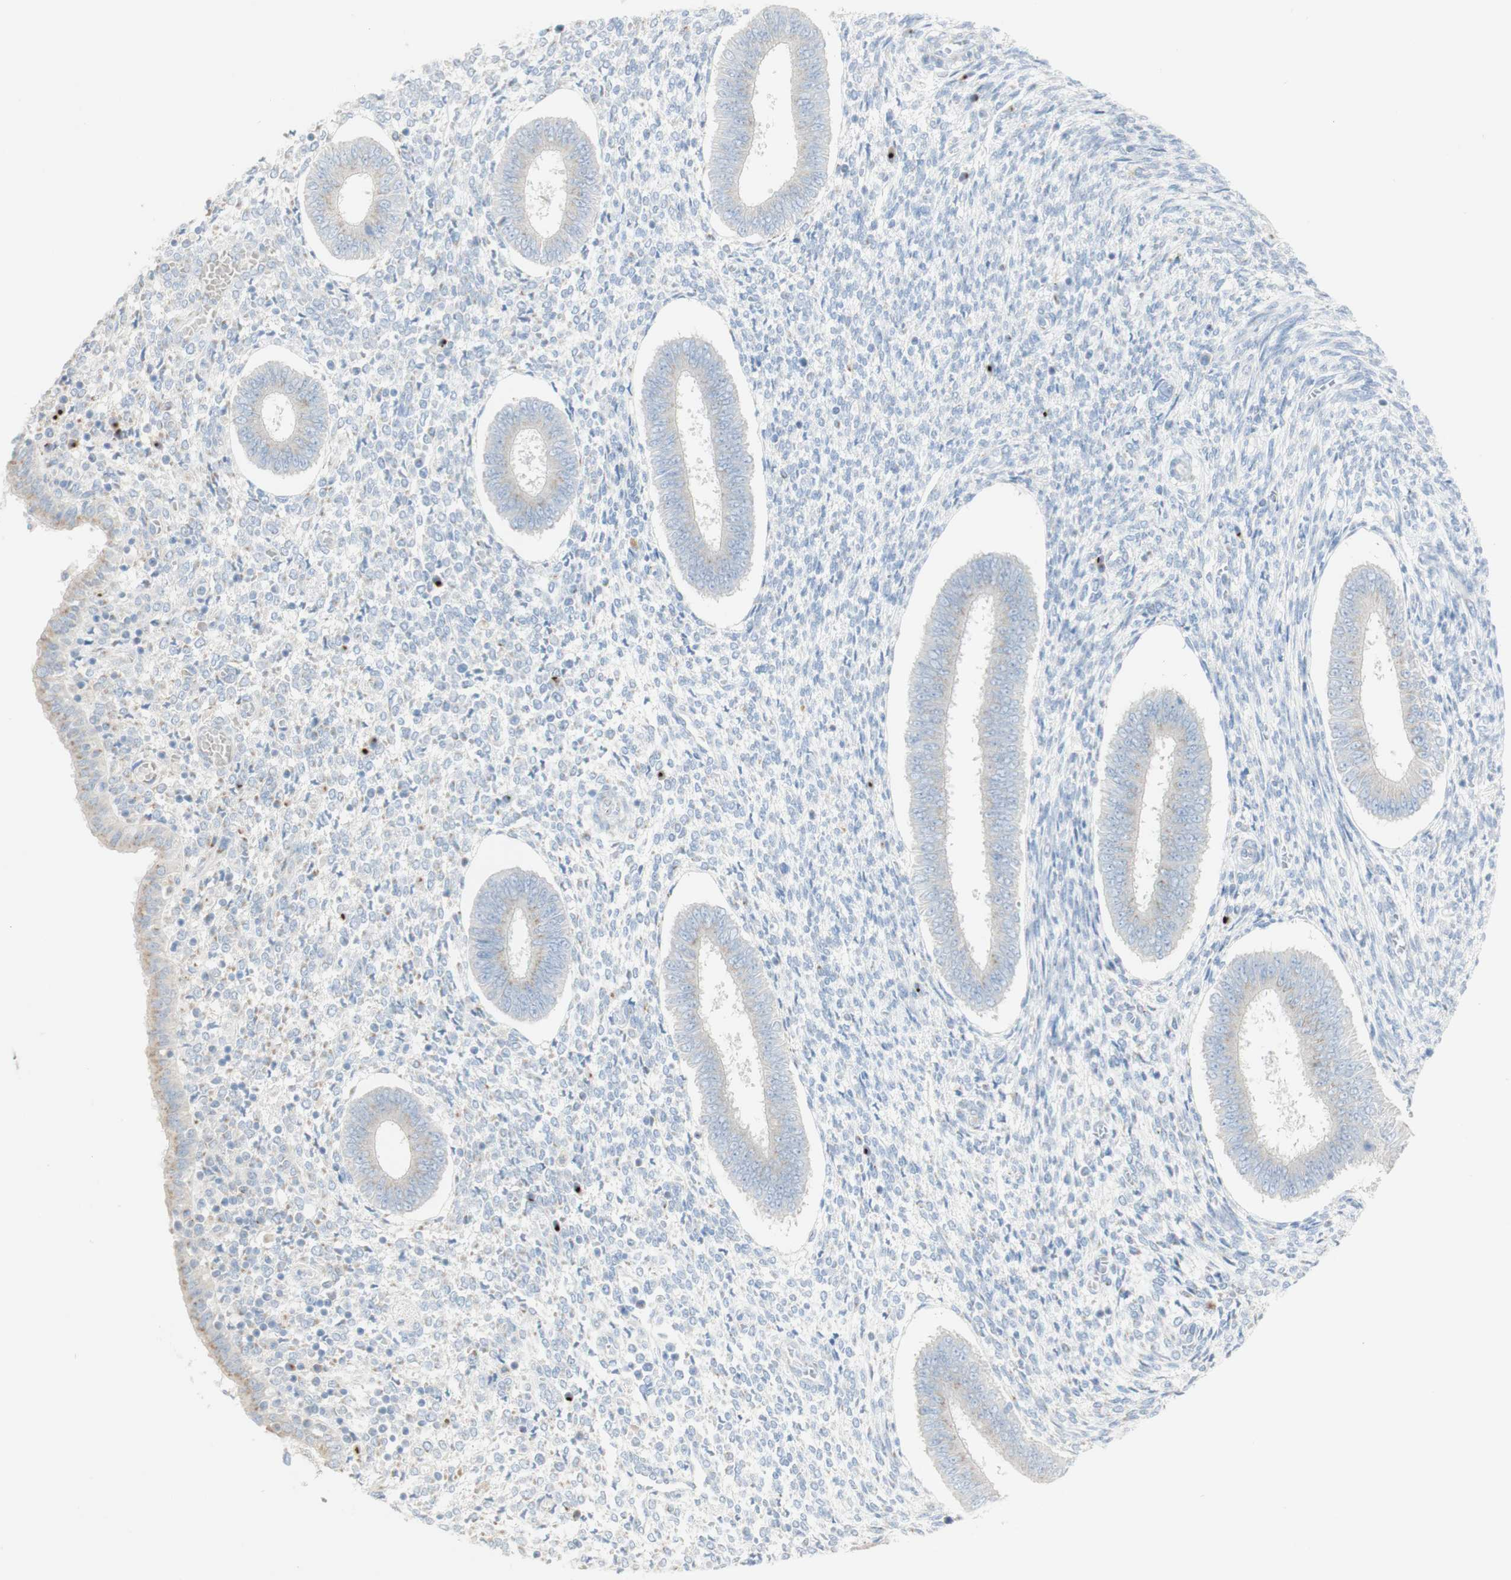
{"staining": {"intensity": "weak", "quantity": ">75%", "location": "cytoplasmic/membranous"}, "tissue": "endometrium", "cell_type": "Cells in endometrial stroma", "image_type": "normal", "snomed": [{"axis": "morphology", "description": "Normal tissue, NOS"}, {"axis": "topography", "description": "Endometrium"}], "caption": "A low amount of weak cytoplasmic/membranous expression is present in about >75% of cells in endometrial stroma in benign endometrium.", "gene": "MANEA", "patient": {"sex": "female", "age": 35}}